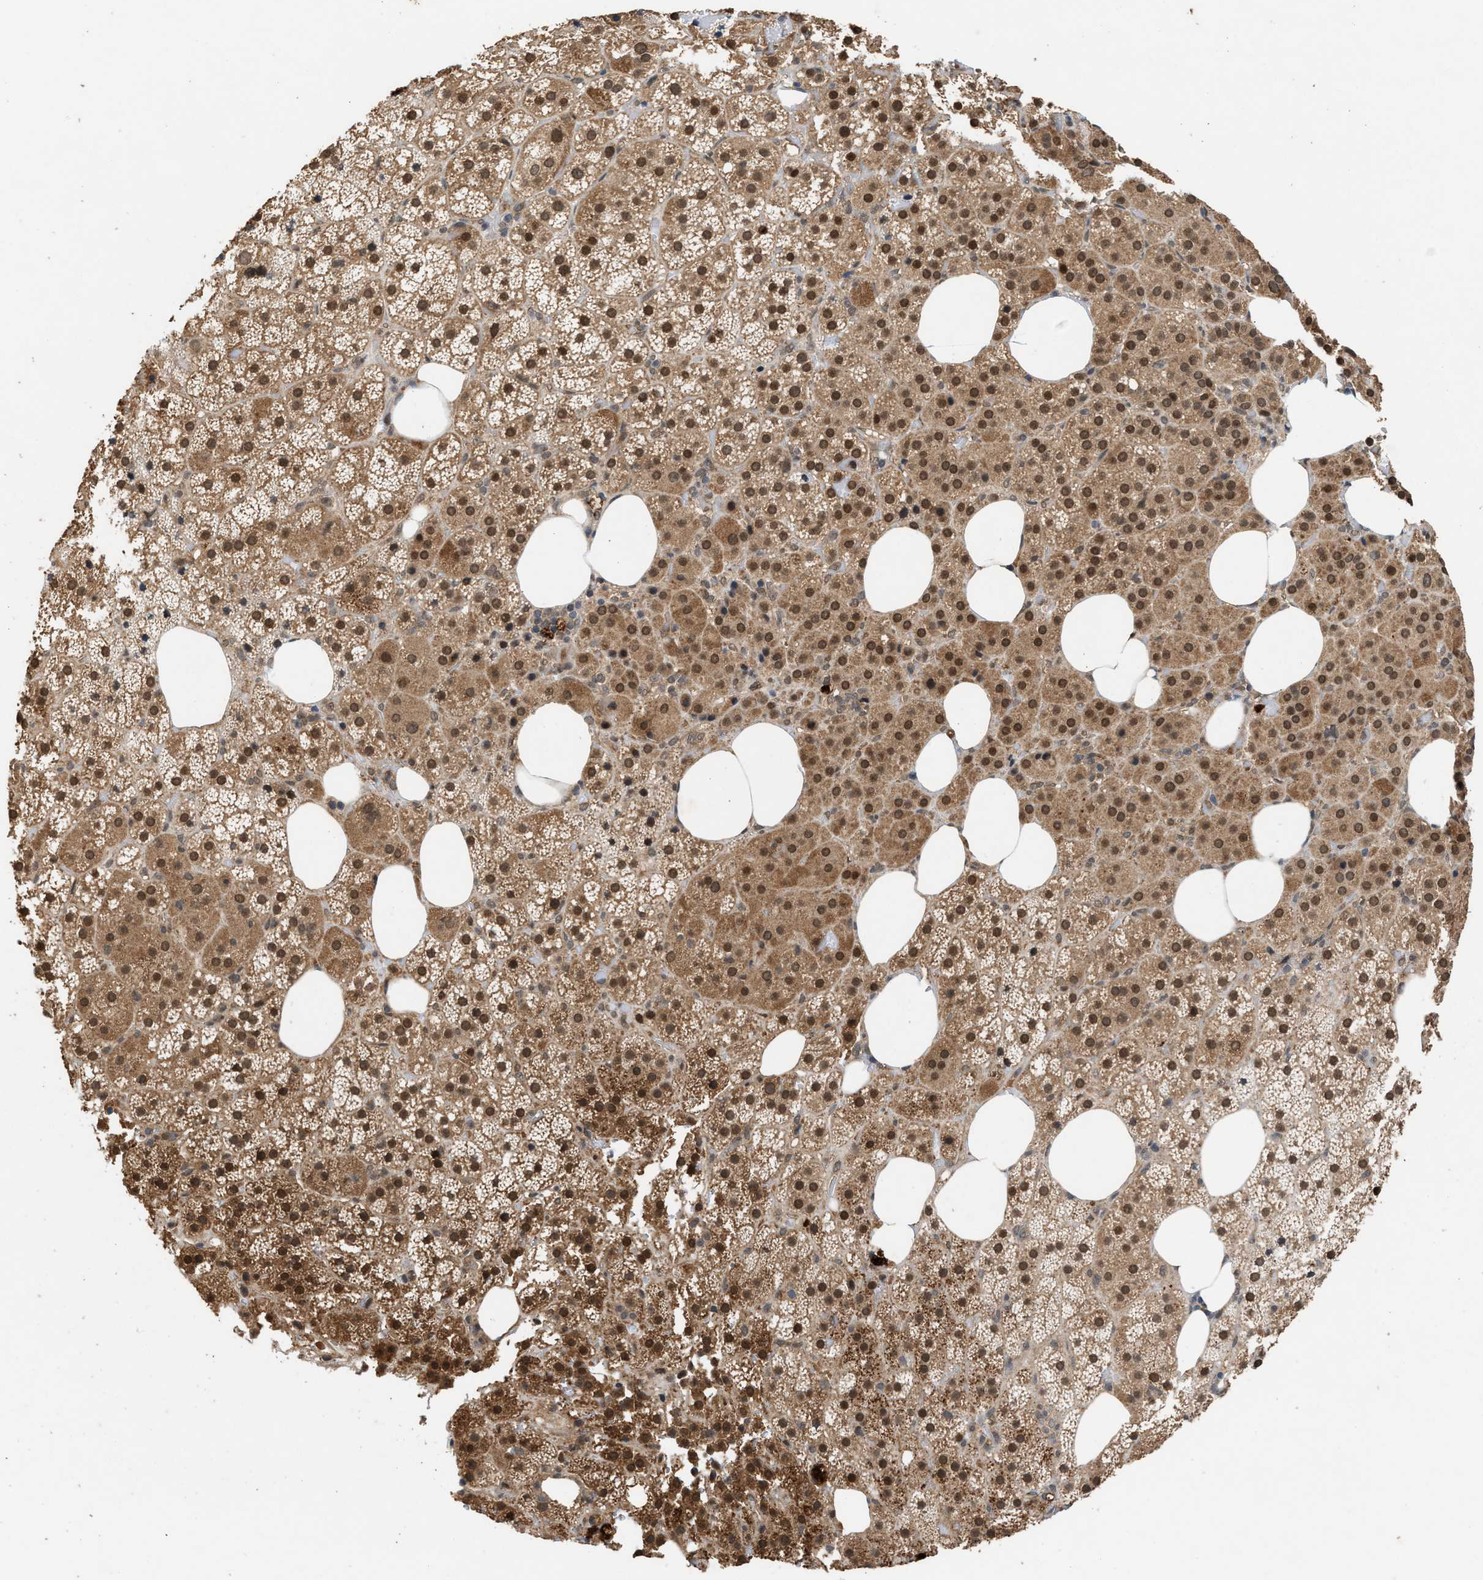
{"staining": {"intensity": "moderate", "quantity": ">75%", "location": "cytoplasmic/membranous,nuclear"}, "tissue": "adrenal gland", "cell_type": "Glandular cells", "image_type": "normal", "snomed": [{"axis": "morphology", "description": "Normal tissue, NOS"}, {"axis": "topography", "description": "Adrenal gland"}], "caption": "Protein staining exhibits moderate cytoplasmic/membranous,nuclear staining in about >75% of glandular cells in benign adrenal gland.", "gene": "RUSC2", "patient": {"sex": "female", "age": 59}}